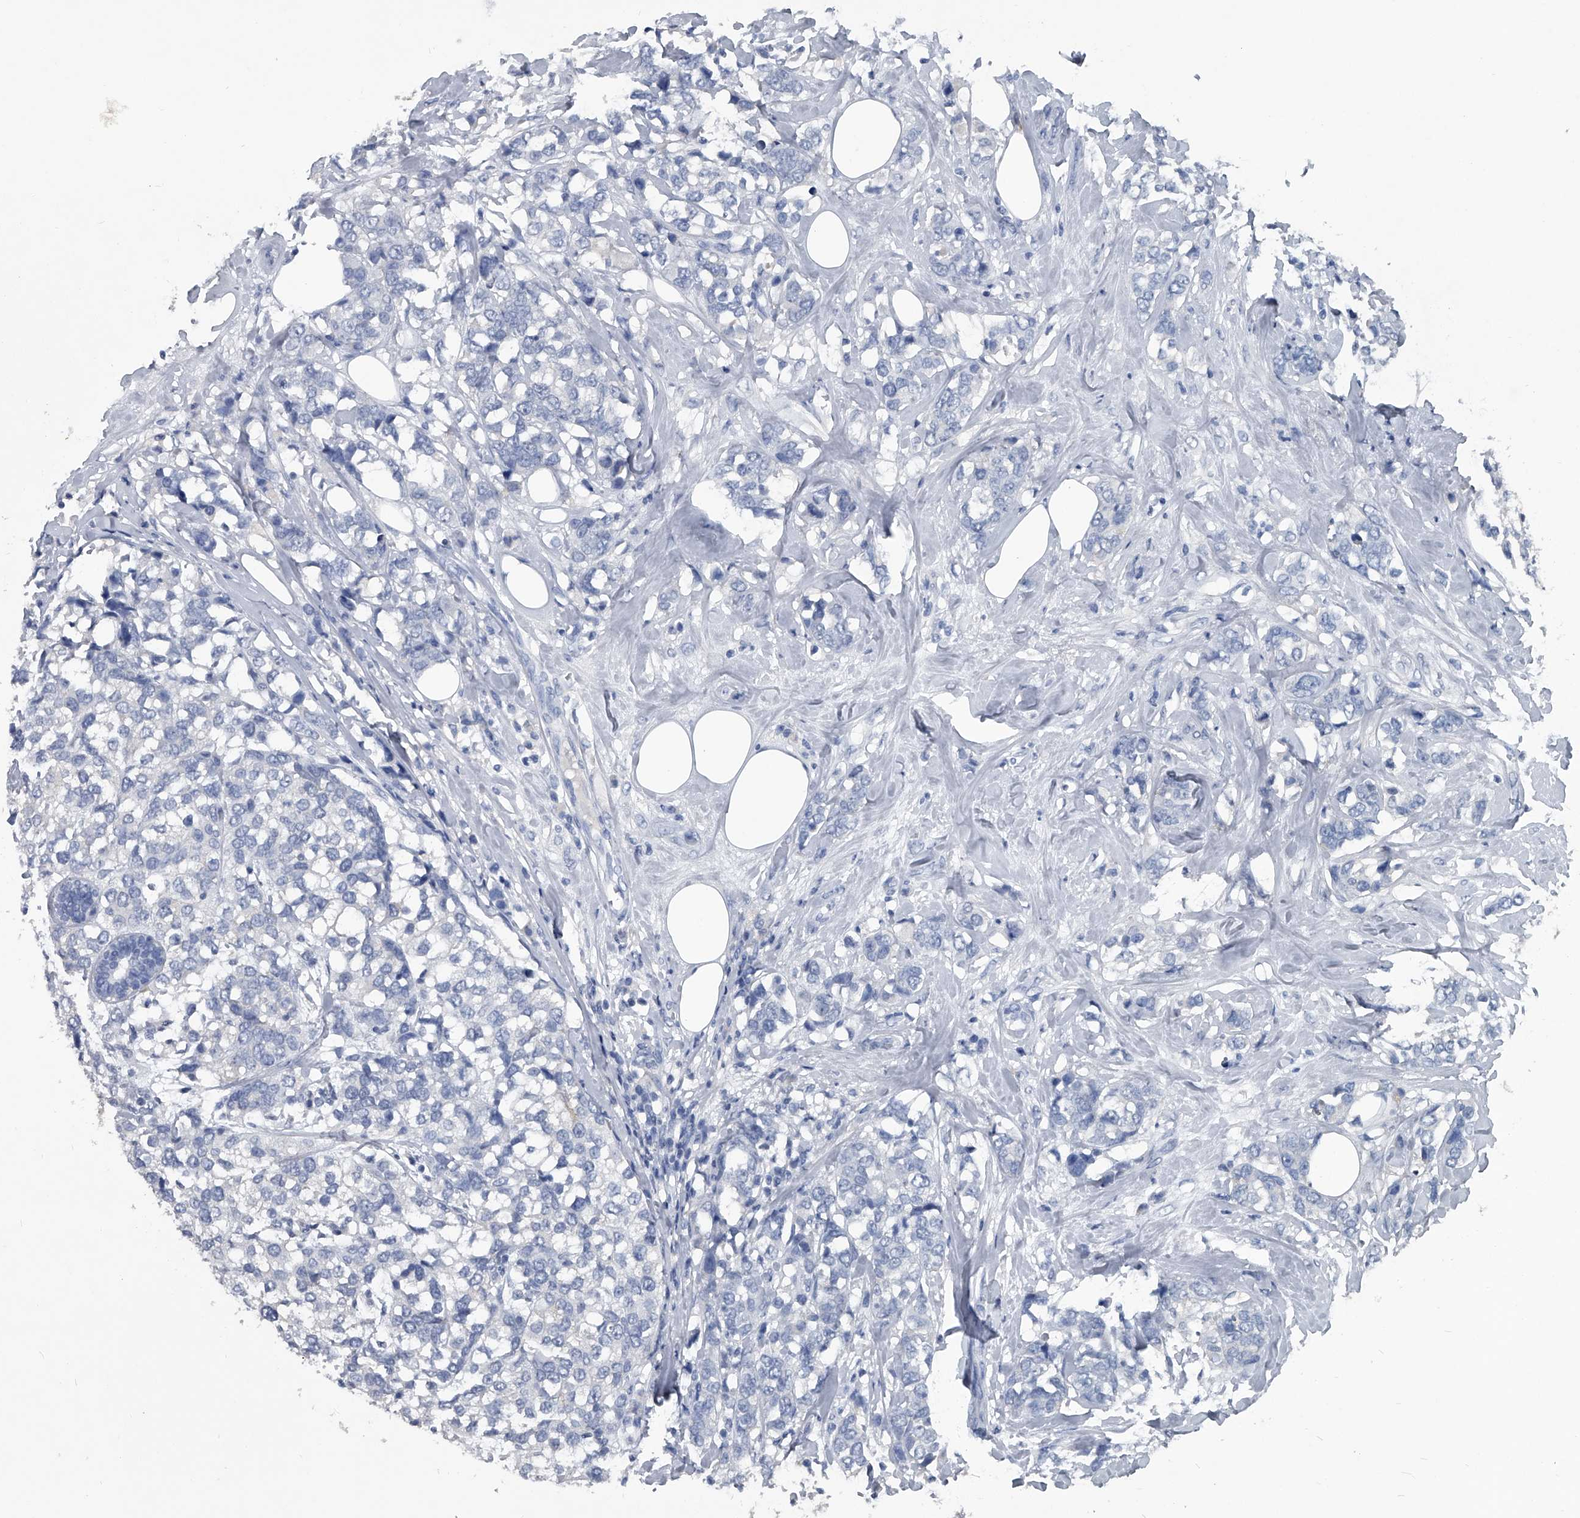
{"staining": {"intensity": "negative", "quantity": "none", "location": "none"}, "tissue": "breast cancer", "cell_type": "Tumor cells", "image_type": "cancer", "snomed": [{"axis": "morphology", "description": "Lobular carcinoma"}, {"axis": "topography", "description": "Breast"}], "caption": "The IHC micrograph has no significant positivity in tumor cells of breast cancer (lobular carcinoma) tissue.", "gene": "BCAS1", "patient": {"sex": "female", "age": 59}}